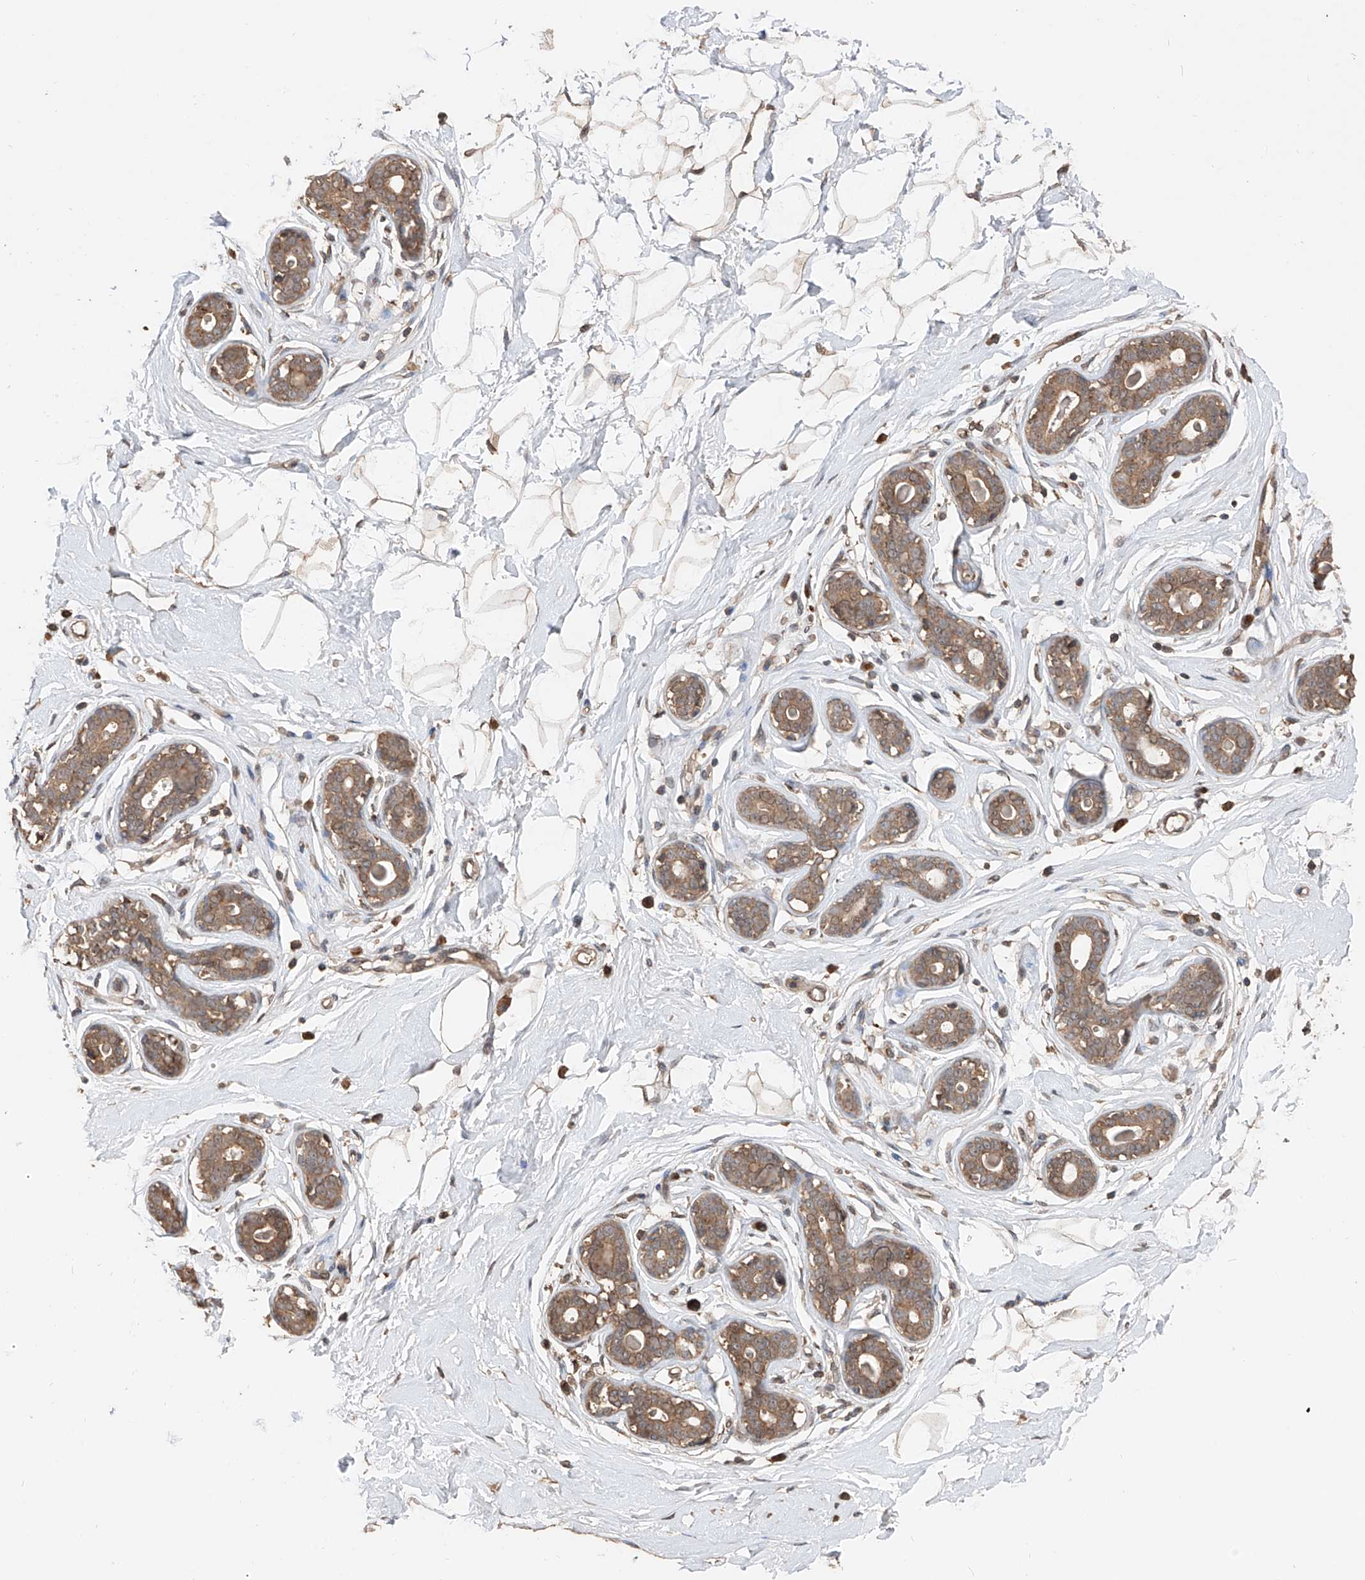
{"staining": {"intensity": "moderate", "quantity": ">75%", "location": "cytoplasmic/membranous"}, "tissue": "breast", "cell_type": "Adipocytes", "image_type": "normal", "snomed": [{"axis": "morphology", "description": "Normal tissue, NOS"}, {"axis": "morphology", "description": "Adenoma, NOS"}, {"axis": "topography", "description": "Breast"}], "caption": "Protein expression by immunohistochemistry (IHC) demonstrates moderate cytoplasmic/membranous expression in about >75% of adipocytes in normal breast. Ihc stains the protein of interest in brown and the nuclei are stained blue.", "gene": "FAM135A", "patient": {"sex": "female", "age": 23}}